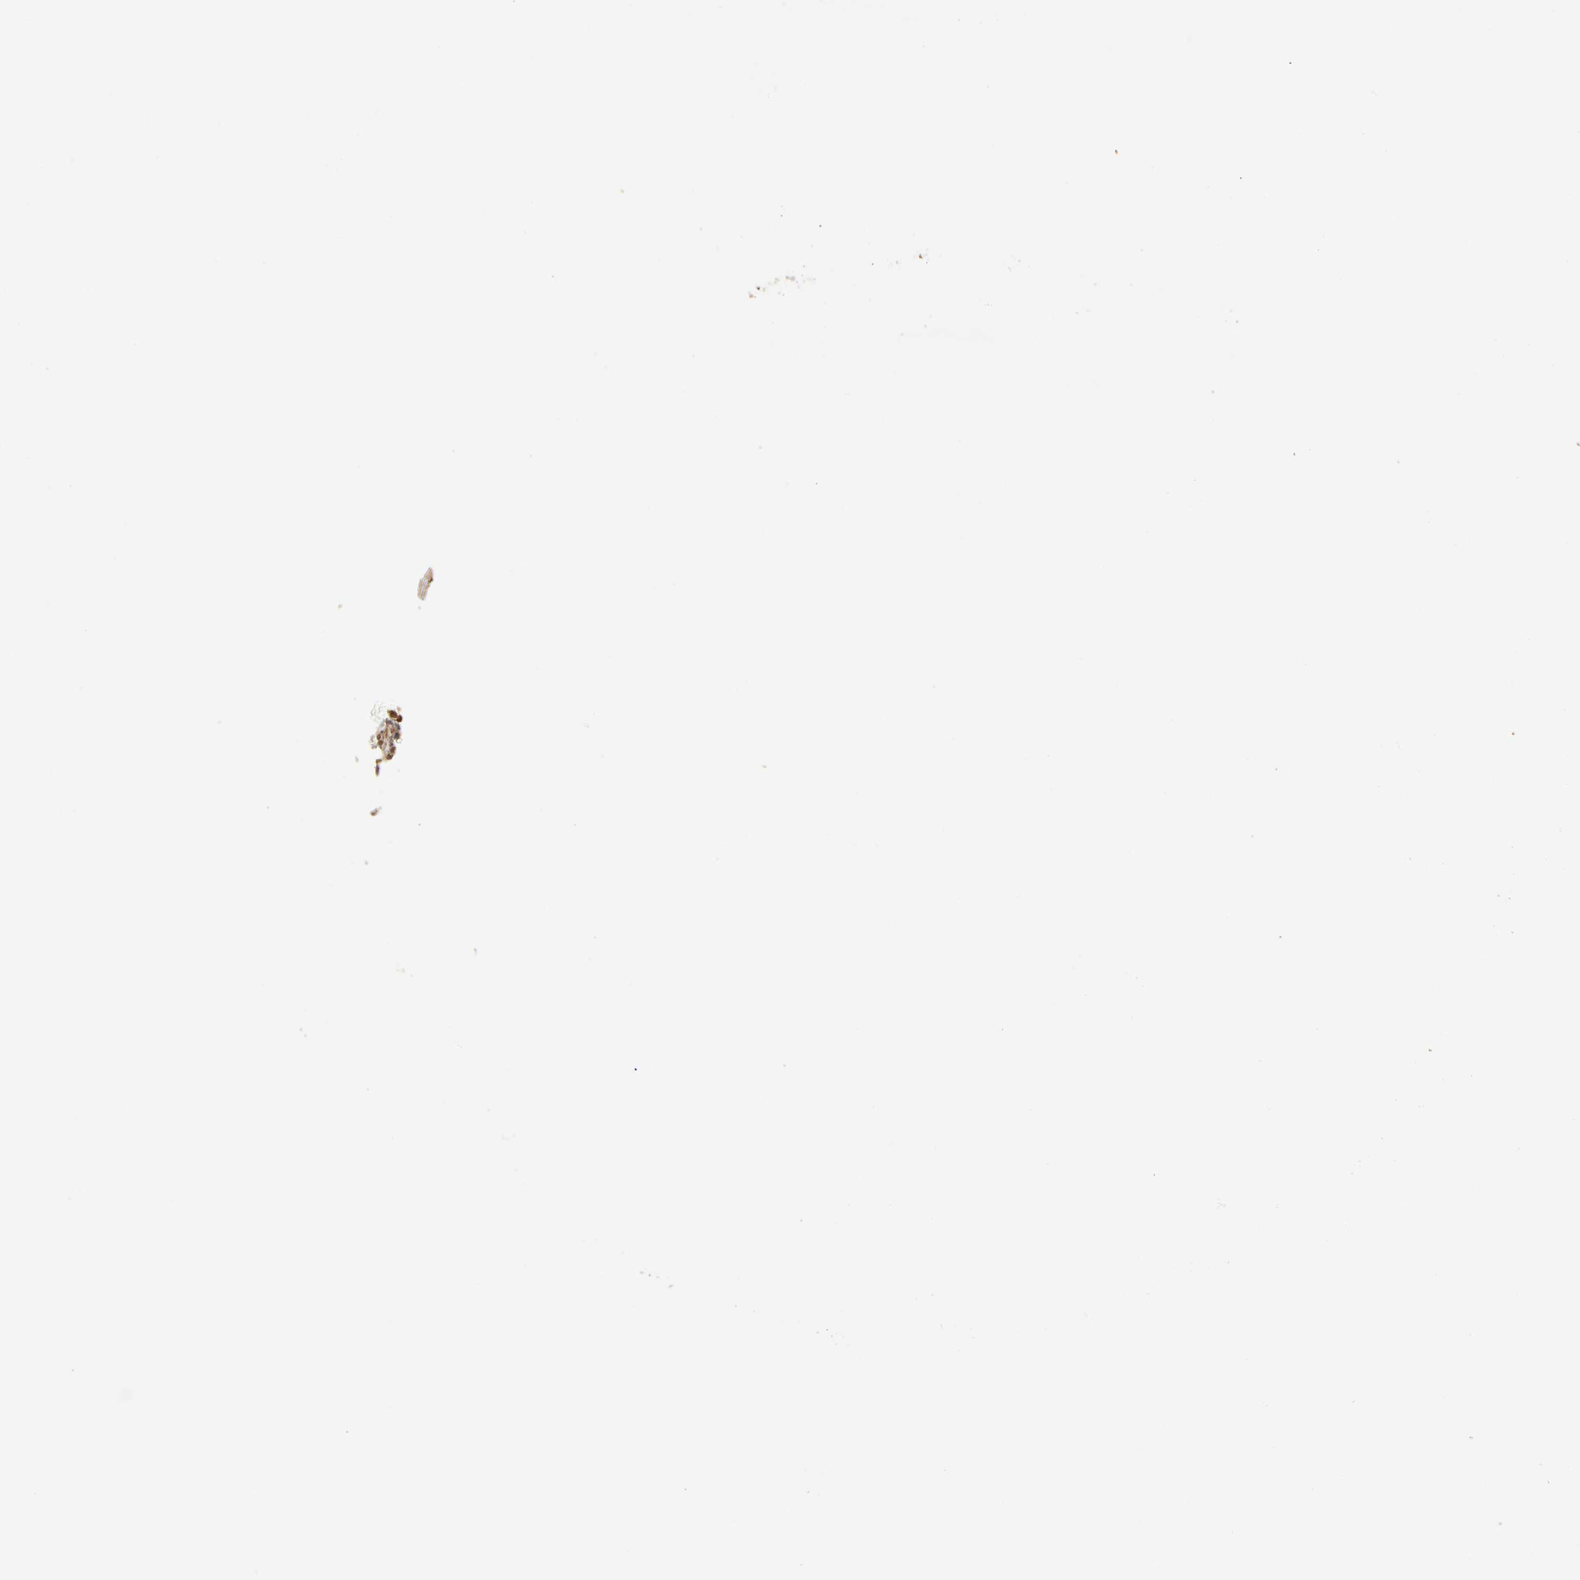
{"staining": {"intensity": "moderate", "quantity": ">75%", "location": "cytoplasmic/membranous"}, "tissue": "colorectal cancer", "cell_type": "Tumor cells", "image_type": "cancer", "snomed": [{"axis": "morphology", "description": "Adenocarcinoma, NOS"}, {"axis": "topography", "description": "Rectum"}], "caption": "Moderate cytoplasmic/membranous protein staining is identified in approximately >75% of tumor cells in adenocarcinoma (colorectal). (IHC, brightfield microscopy, high magnification).", "gene": "EIF4G2", "patient": {"sex": "female", "age": 66}}